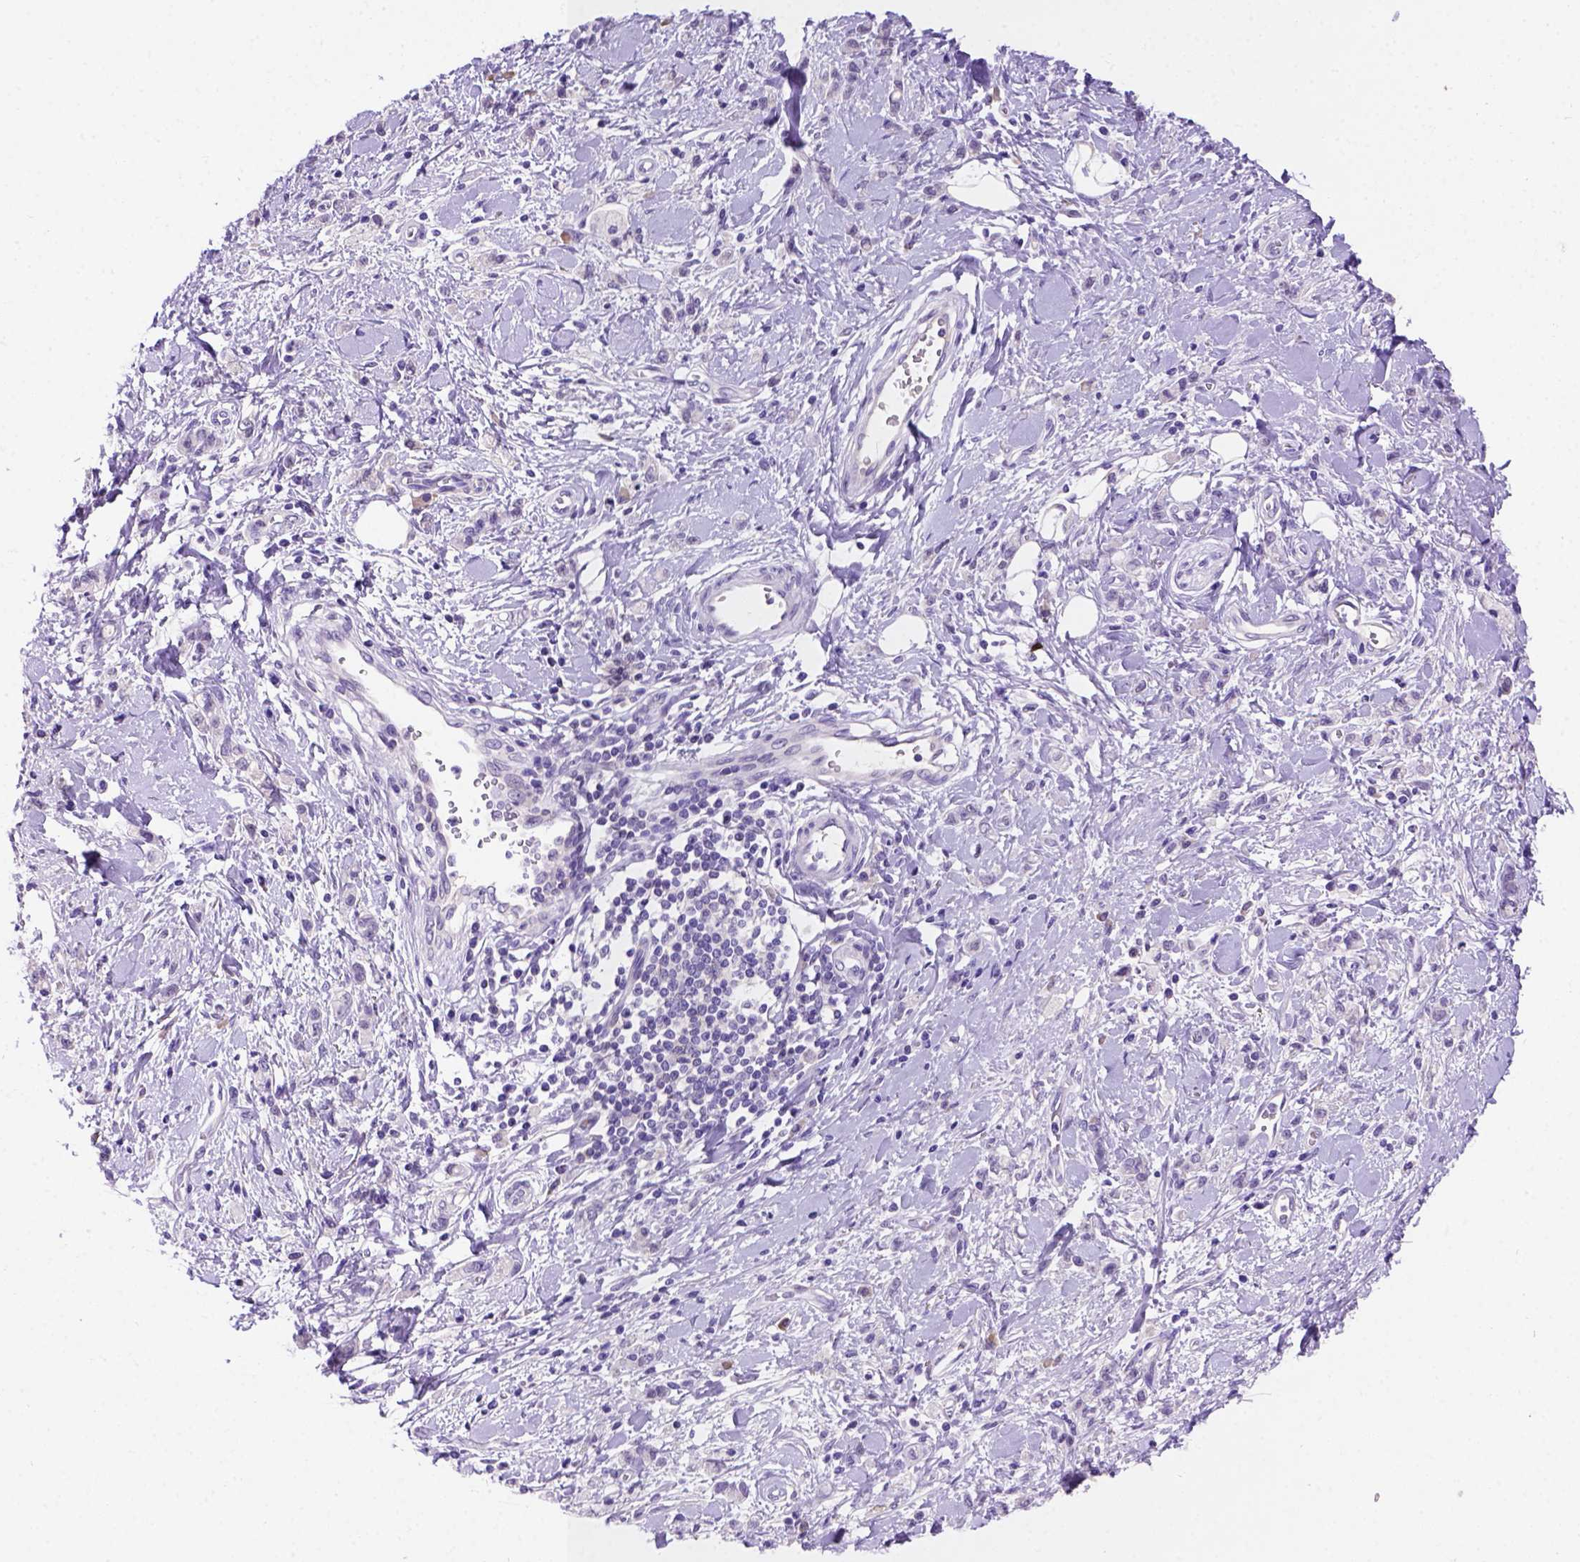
{"staining": {"intensity": "negative", "quantity": "none", "location": "none"}, "tissue": "stomach cancer", "cell_type": "Tumor cells", "image_type": "cancer", "snomed": [{"axis": "morphology", "description": "Adenocarcinoma, NOS"}, {"axis": "topography", "description": "Stomach"}], "caption": "Tumor cells are negative for protein expression in human stomach cancer.", "gene": "FAM81B", "patient": {"sex": "male", "age": 77}}